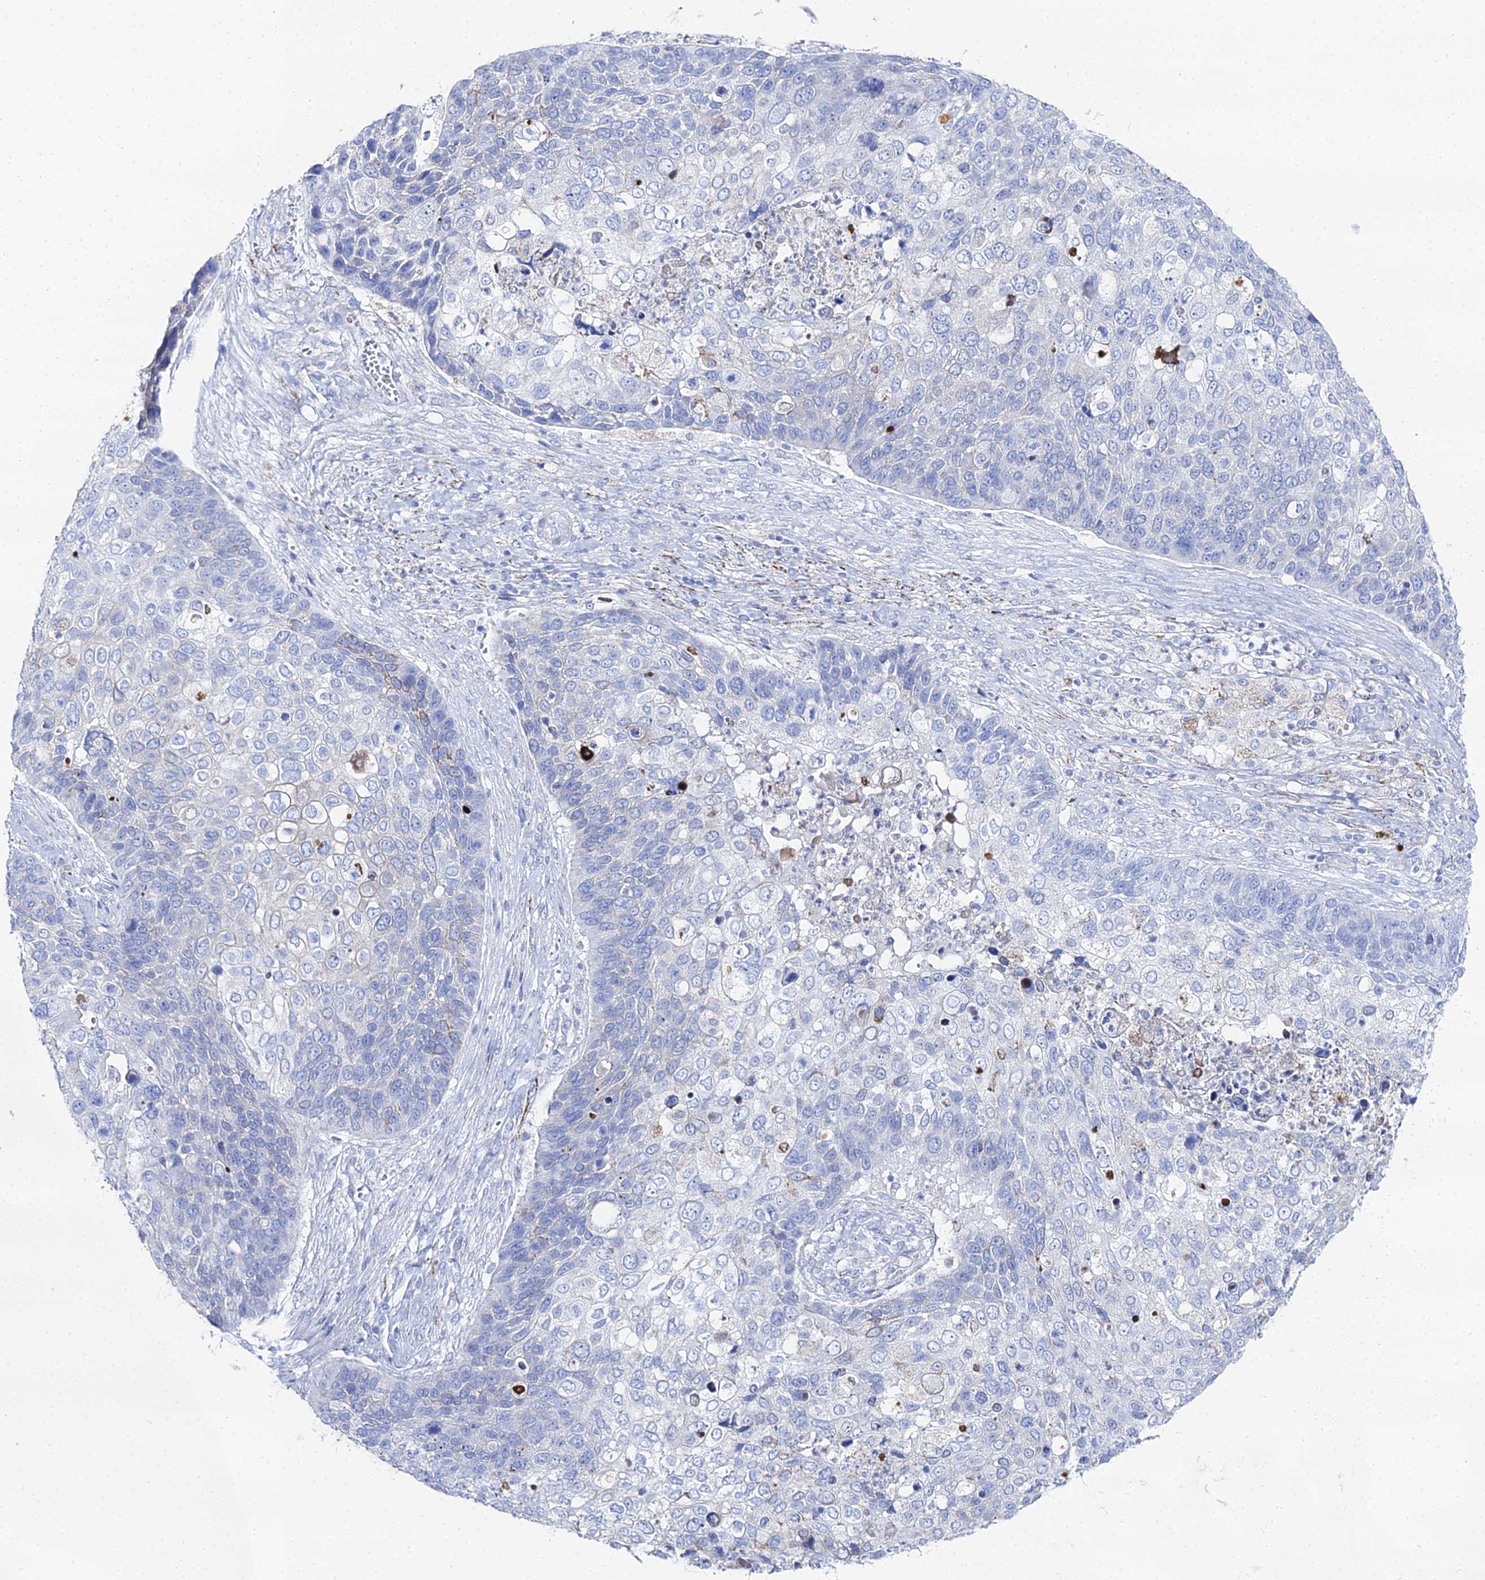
{"staining": {"intensity": "negative", "quantity": "none", "location": "none"}, "tissue": "skin cancer", "cell_type": "Tumor cells", "image_type": "cancer", "snomed": [{"axis": "morphology", "description": "Basal cell carcinoma"}, {"axis": "topography", "description": "Skin"}], "caption": "Immunohistochemical staining of human skin cancer (basal cell carcinoma) displays no significant staining in tumor cells. (Stains: DAB (3,3'-diaminobenzidine) immunohistochemistry (IHC) with hematoxylin counter stain, Microscopy: brightfield microscopy at high magnification).", "gene": "DHX34", "patient": {"sex": "female", "age": 74}}